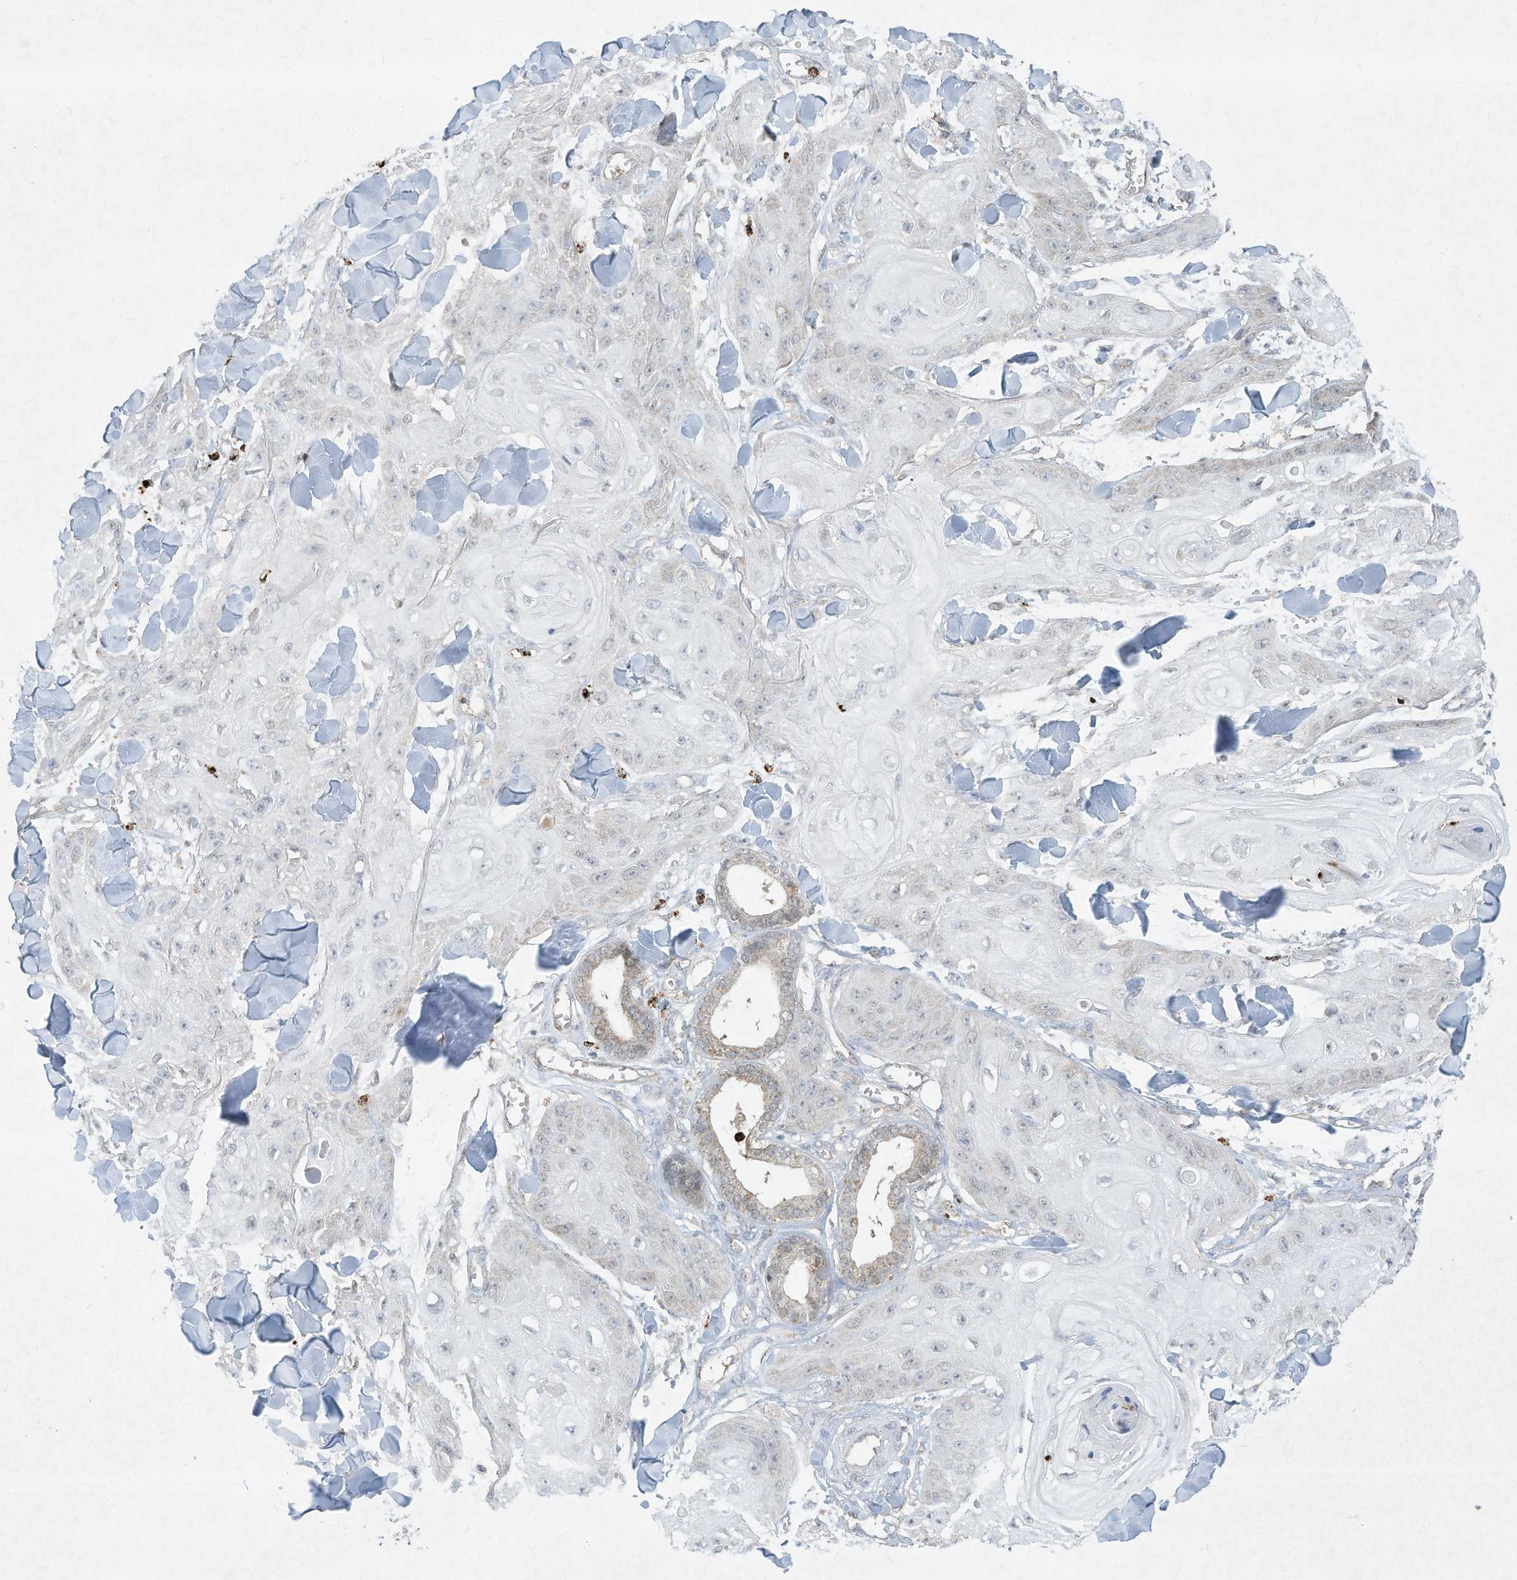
{"staining": {"intensity": "negative", "quantity": "none", "location": "none"}, "tissue": "skin cancer", "cell_type": "Tumor cells", "image_type": "cancer", "snomed": [{"axis": "morphology", "description": "Squamous cell carcinoma, NOS"}, {"axis": "topography", "description": "Skin"}], "caption": "This is a photomicrograph of immunohistochemistry staining of skin cancer, which shows no expression in tumor cells. Nuclei are stained in blue.", "gene": "CHRNA4", "patient": {"sex": "male", "age": 74}}